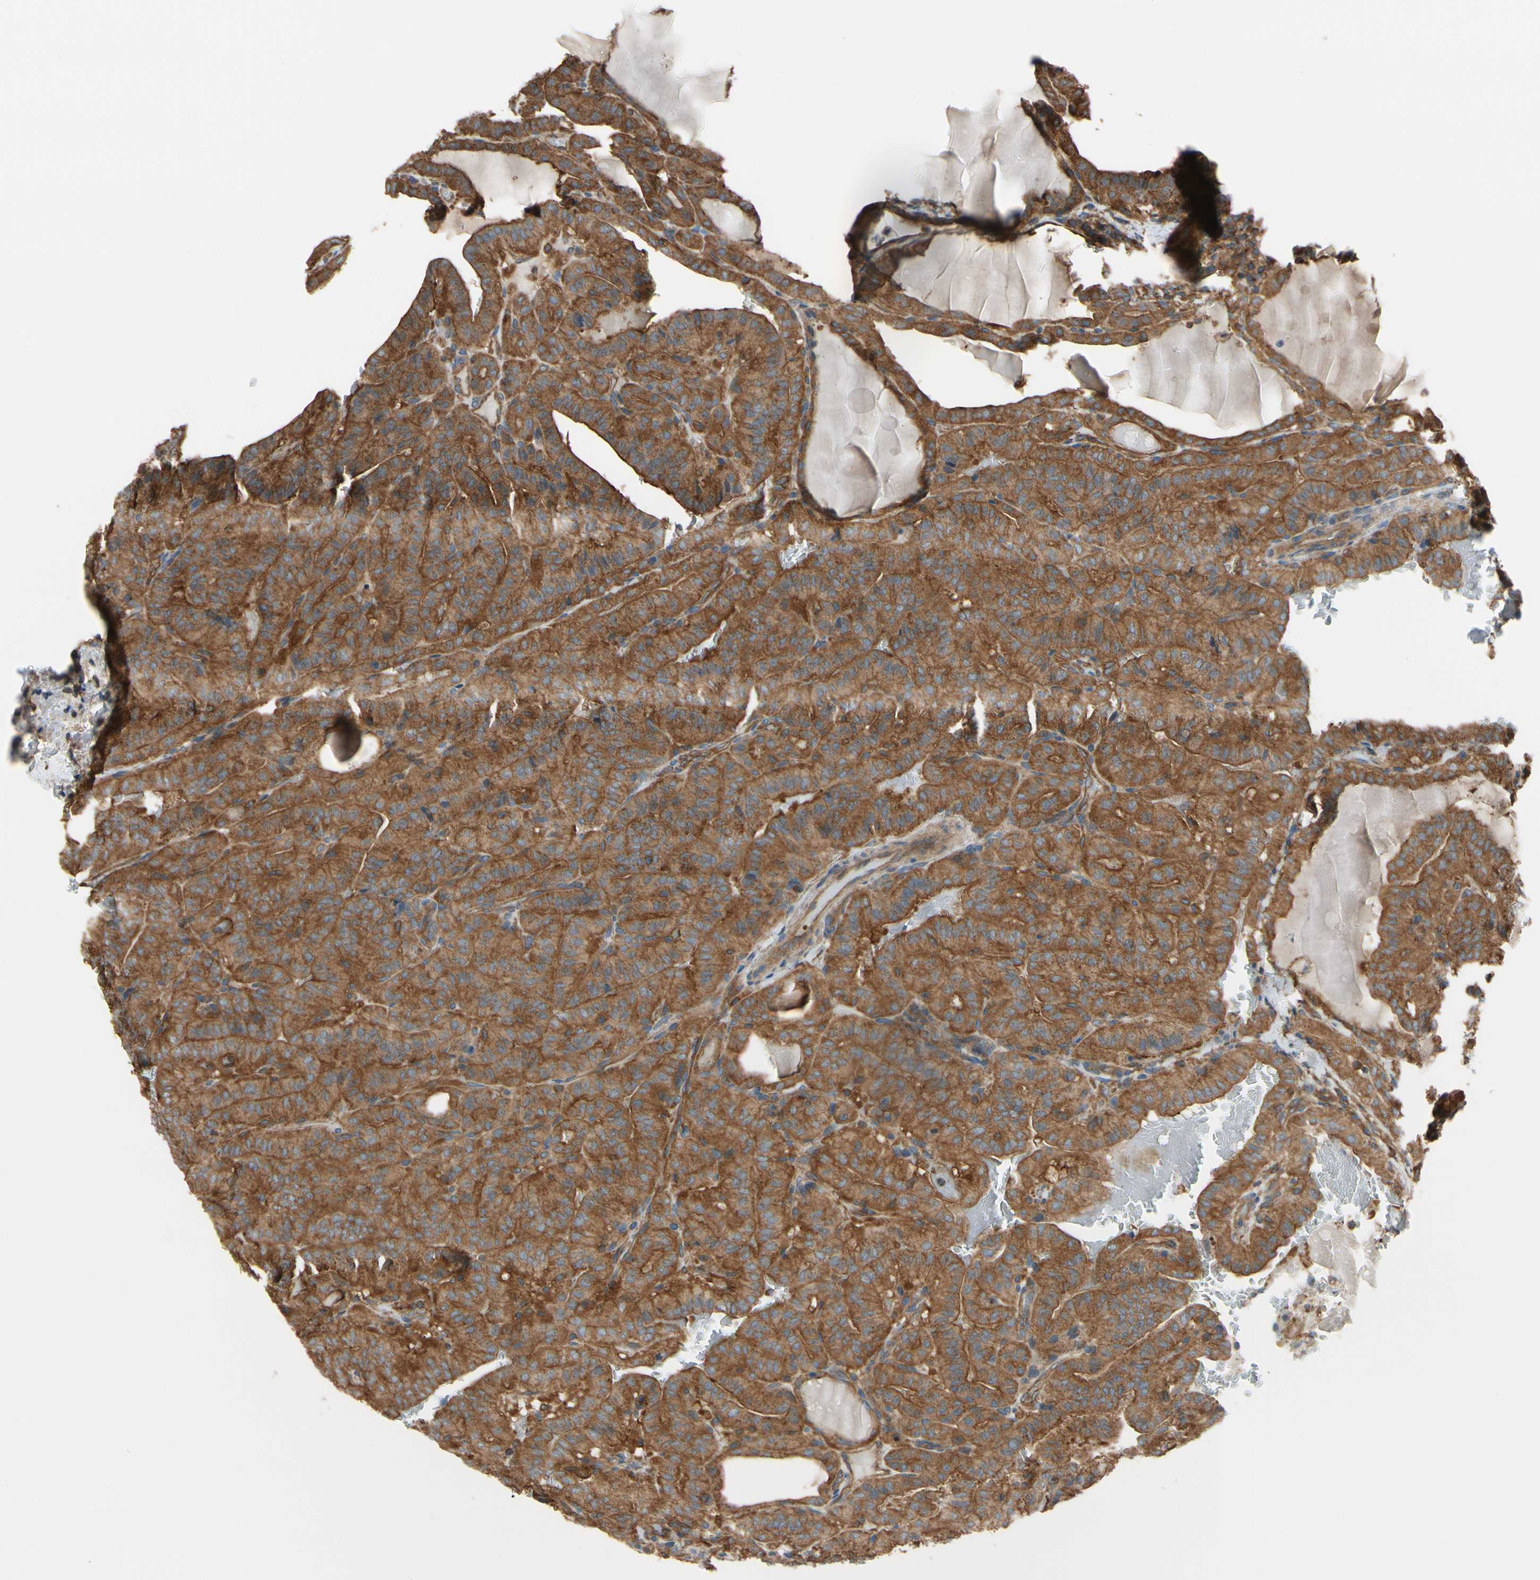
{"staining": {"intensity": "moderate", "quantity": ">75%", "location": "cytoplasmic/membranous"}, "tissue": "thyroid cancer", "cell_type": "Tumor cells", "image_type": "cancer", "snomed": [{"axis": "morphology", "description": "Papillary adenocarcinoma, NOS"}, {"axis": "topography", "description": "Thyroid gland"}], "caption": "IHC staining of thyroid cancer, which reveals medium levels of moderate cytoplasmic/membranous positivity in approximately >75% of tumor cells indicating moderate cytoplasmic/membranous protein positivity. The staining was performed using DAB (3,3'-diaminobenzidine) (brown) for protein detection and nuclei were counterstained in hematoxylin (blue).", "gene": "EPS15", "patient": {"sex": "male", "age": 77}}